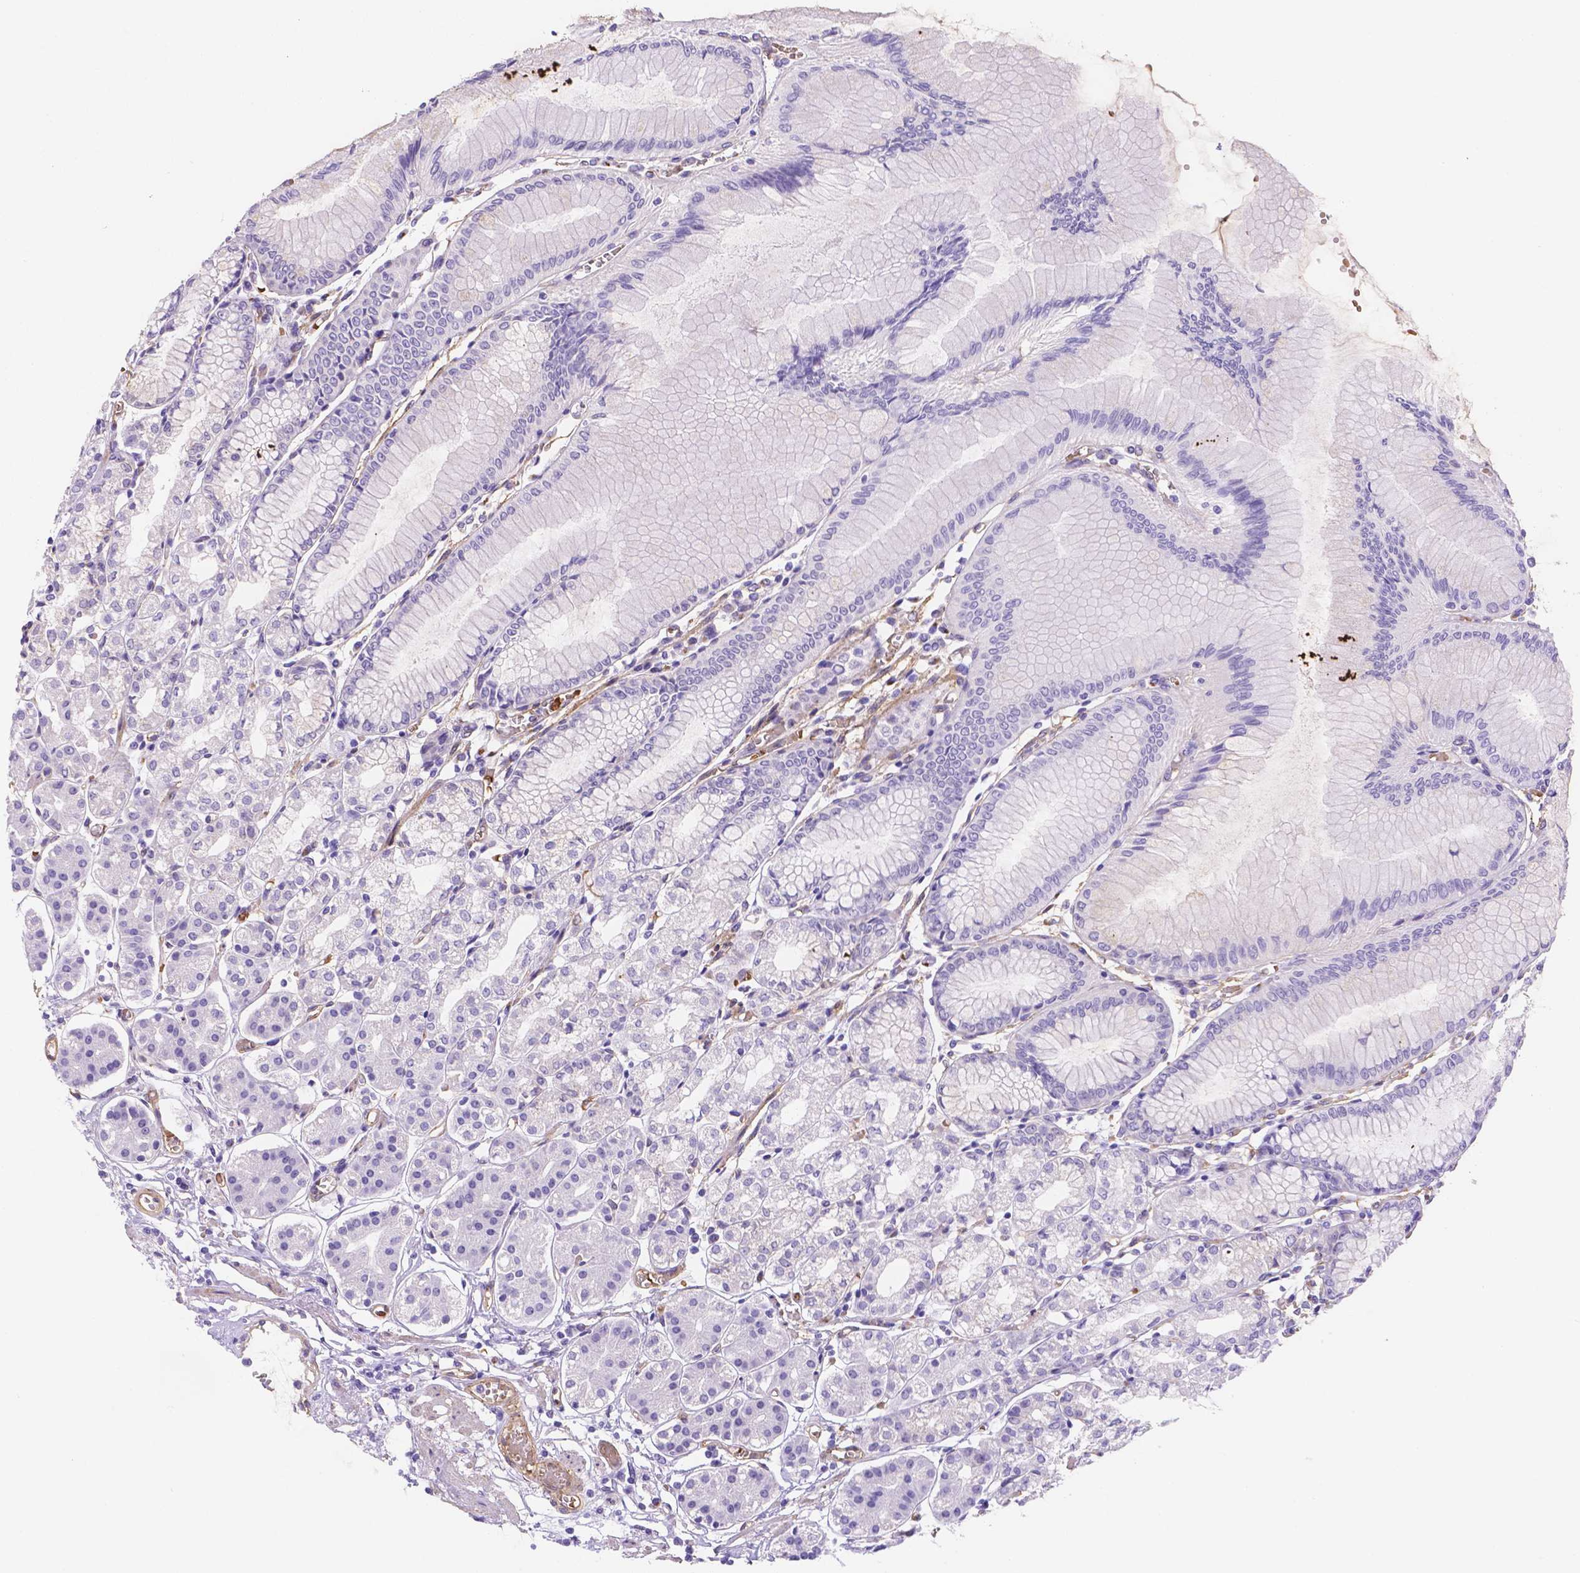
{"staining": {"intensity": "negative", "quantity": "none", "location": "none"}, "tissue": "stomach", "cell_type": "Glandular cells", "image_type": "normal", "snomed": [{"axis": "morphology", "description": "Normal tissue, NOS"}, {"axis": "topography", "description": "Skeletal muscle"}, {"axis": "topography", "description": "Stomach"}], "caption": "Glandular cells show no significant protein staining in unremarkable stomach. (DAB (3,3'-diaminobenzidine) immunohistochemistry visualized using brightfield microscopy, high magnification).", "gene": "SLC40A1", "patient": {"sex": "female", "age": 57}}